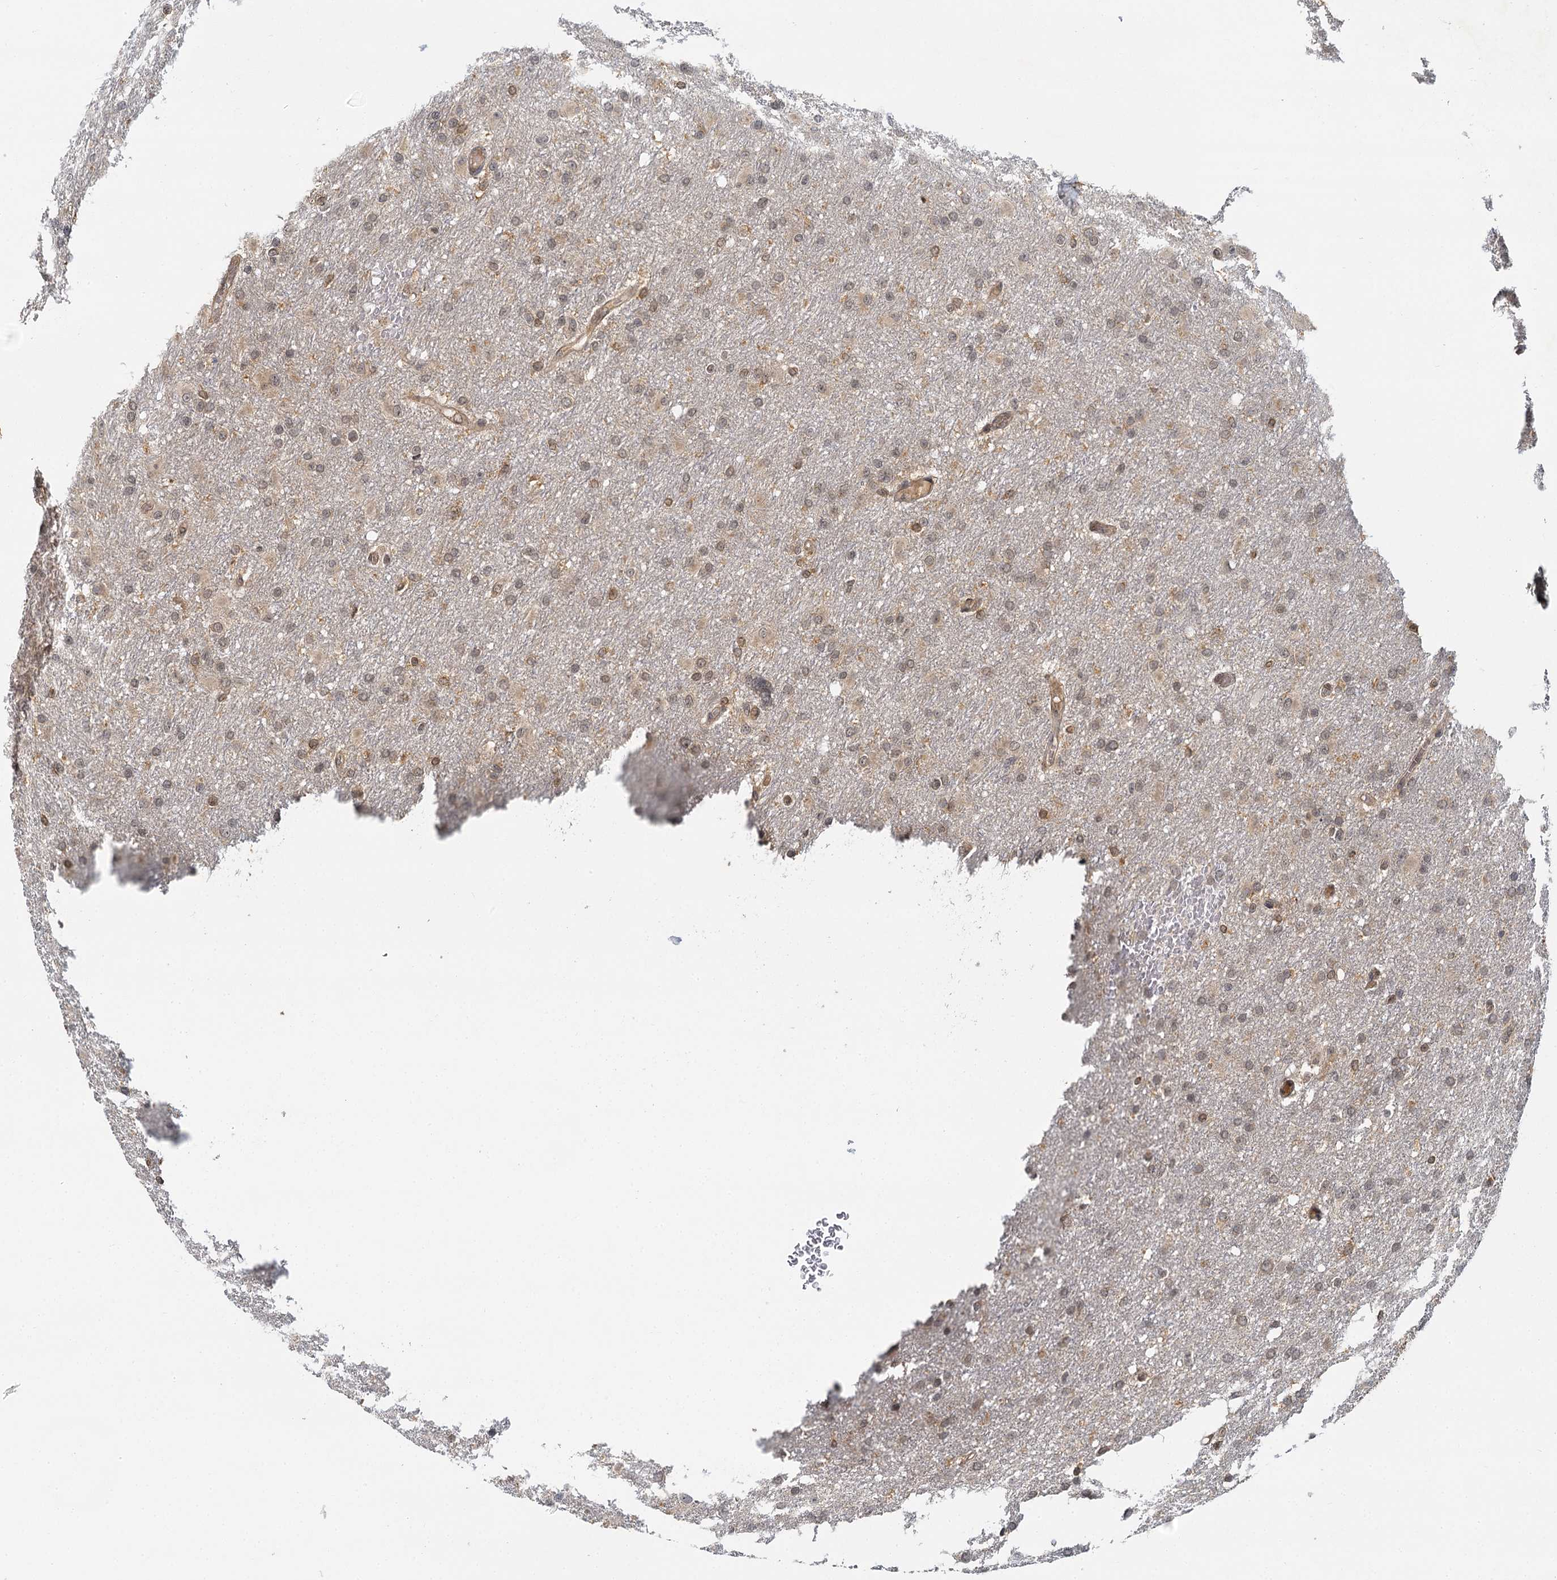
{"staining": {"intensity": "weak", "quantity": "<25%", "location": "cytoplasmic/membranous"}, "tissue": "glioma", "cell_type": "Tumor cells", "image_type": "cancer", "snomed": [{"axis": "morphology", "description": "Glioma, malignant, High grade"}, {"axis": "topography", "description": "Cerebral cortex"}], "caption": "Malignant glioma (high-grade) was stained to show a protein in brown. There is no significant expression in tumor cells.", "gene": "ZNF549", "patient": {"sex": "female", "age": 36}}